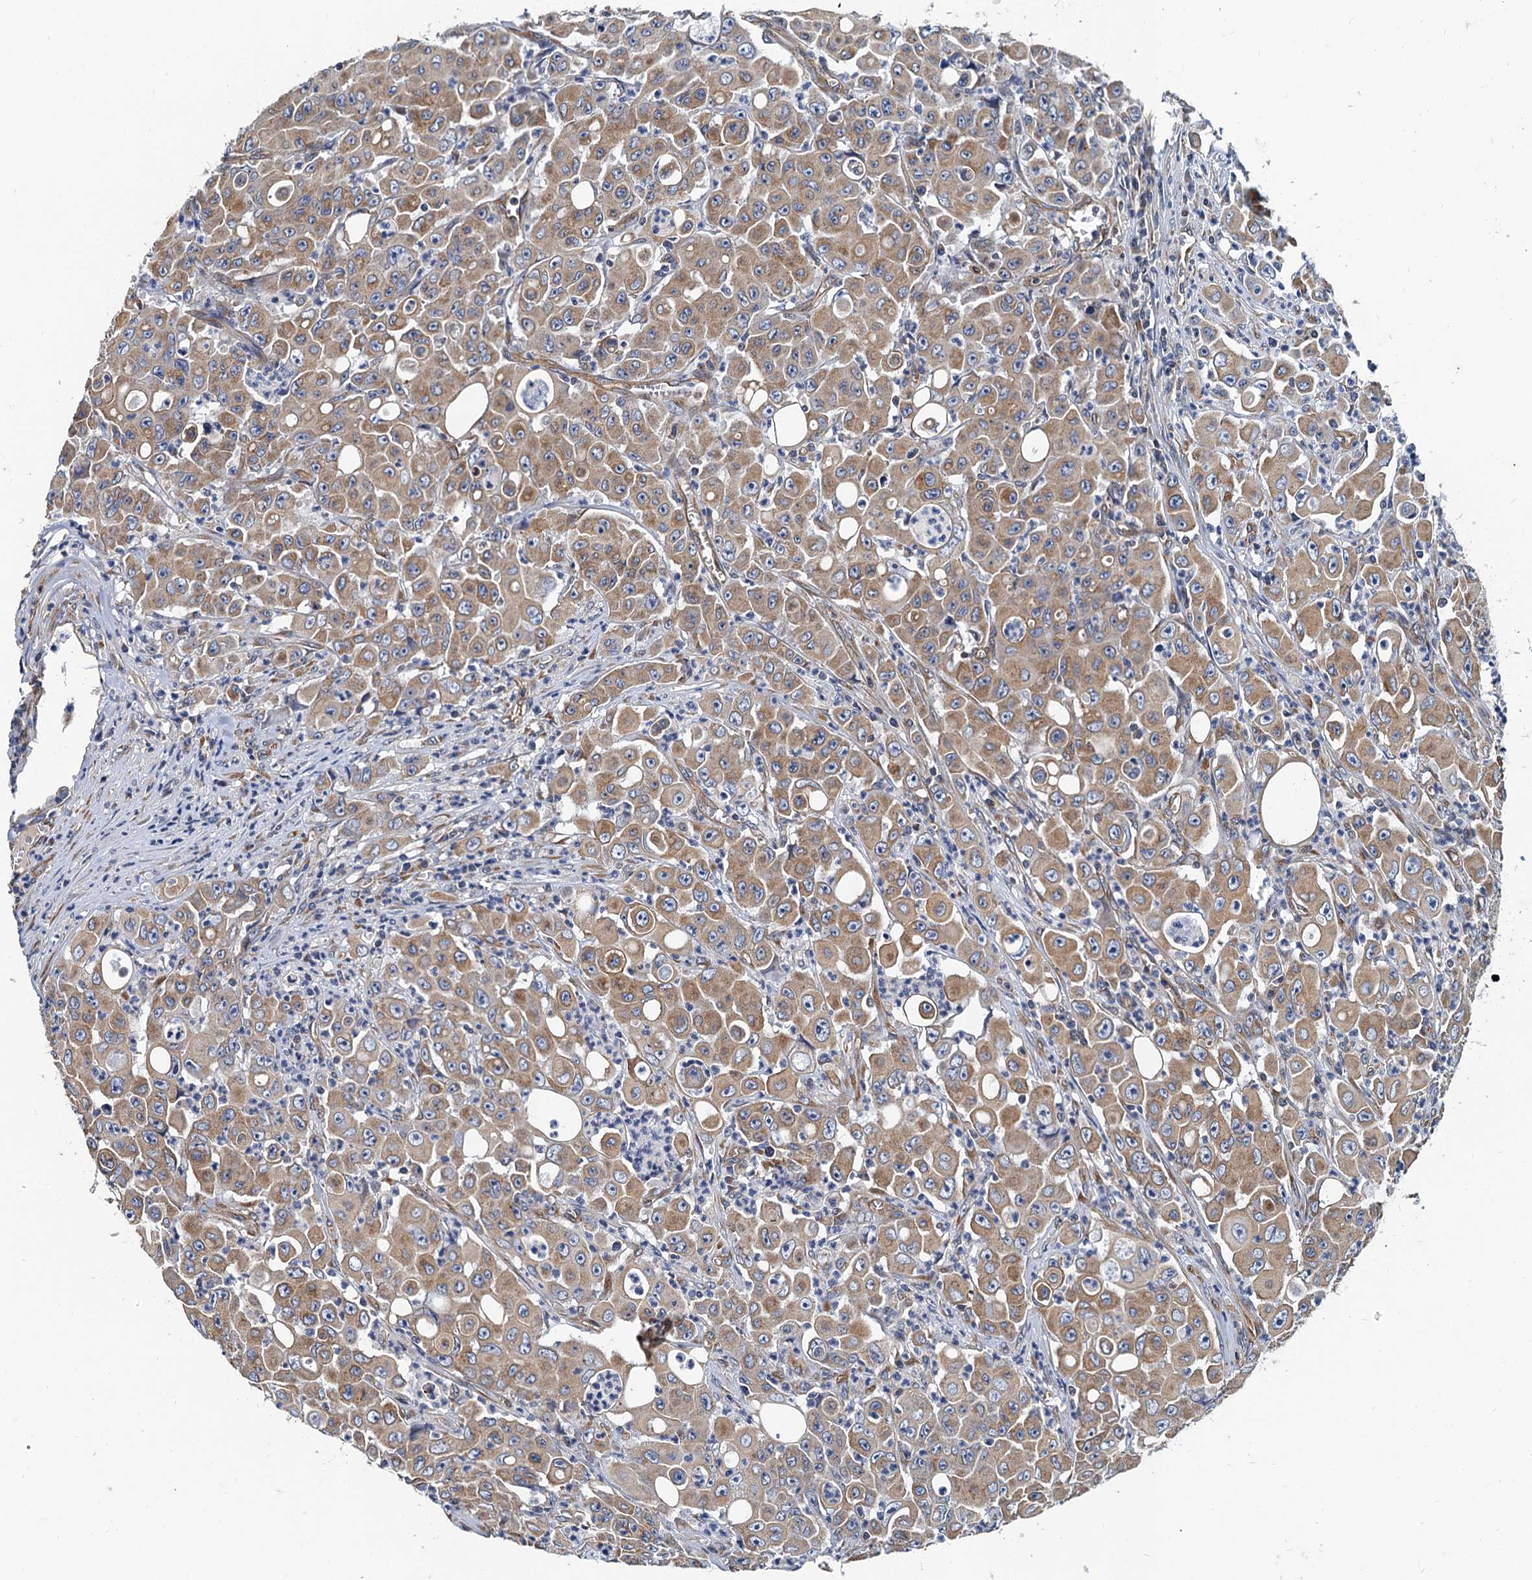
{"staining": {"intensity": "moderate", "quantity": ">75%", "location": "cytoplasmic/membranous"}, "tissue": "colorectal cancer", "cell_type": "Tumor cells", "image_type": "cancer", "snomed": [{"axis": "morphology", "description": "Adenocarcinoma, NOS"}, {"axis": "topography", "description": "Colon"}], "caption": "The image displays a brown stain indicating the presence of a protein in the cytoplasmic/membranous of tumor cells in adenocarcinoma (colorectal).", "gene": "NGRN", "patient": {"sex": "male", "age": 51}}